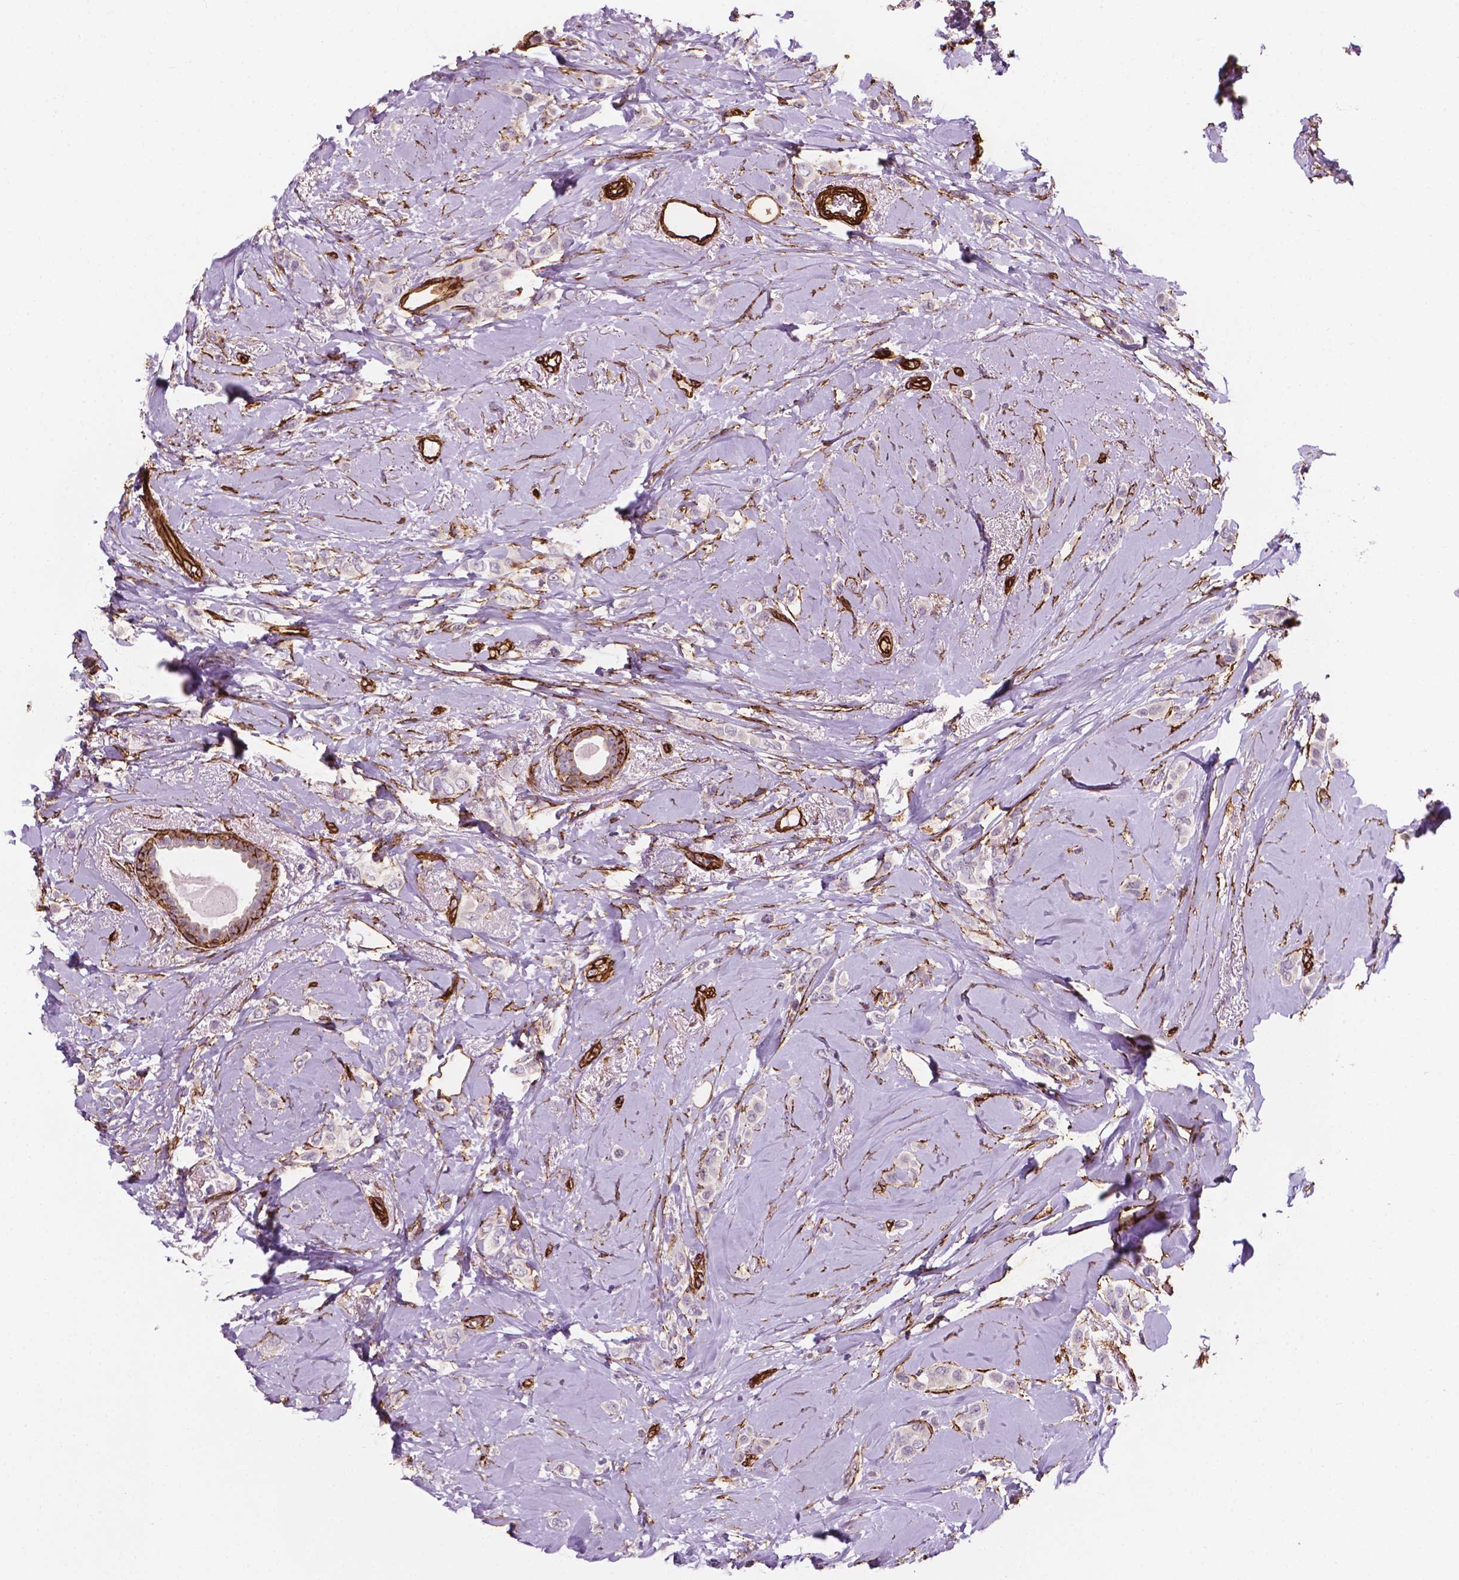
{"staining": {"intensity": "negative", "quantity": "none", "location": "none"}, "tissue": "breast cancer", "cell_type": "Tumor cells", "image_type": "cancer", "snomed": [{"axis": "morphology", "description": "Lobular carcinoma"}, {"axis": "topography", "description": "Breast"}], "caption": "DAB immunohistochemical staining of breast cancer (lobular carcinoma) displays no significant expression in tumor cells.", "gene": "EGFL8", "patient": {"sex": "female", "age": 66}}